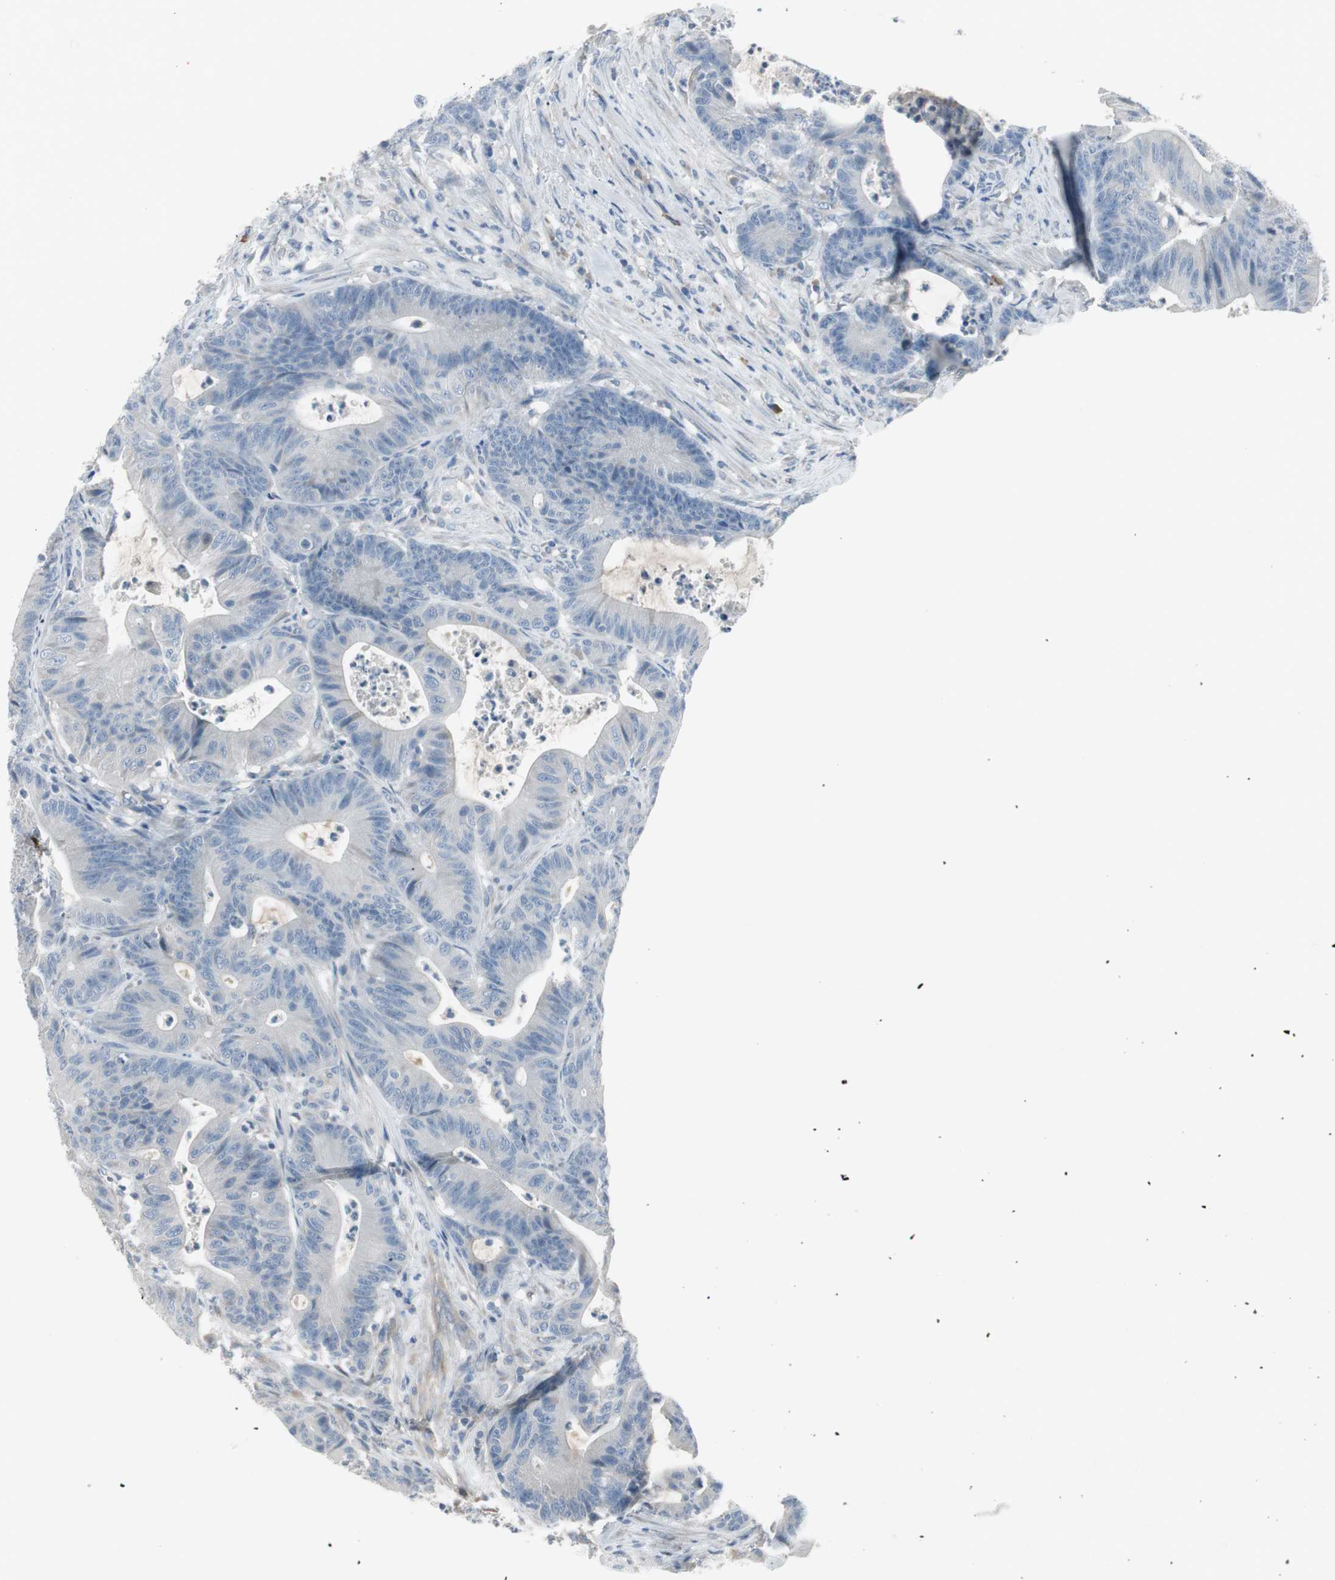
{"staining": {"intensity": "negative", "quantity": "none", "location": "none"}, "tissue": "colorectal cancer", "cell_type": "Tumor cells", "image_type": "cancer", "snomed": [{"axis": "morphology", "description": "Adenocarcinoma, NOS"}, {"axis": "topography", "description": "Colon"}], "caption": "Histopathology image shows no significant protein positivity in tumor cells of colorectal cancer. The staining is performed using DAB (3,3'-diaminobenzidine) brown chromogen with nuclei counter-stained in using hematoxylin.", "gene": "MAPRE3", "patient": {"sex": "female", "age": 84}}